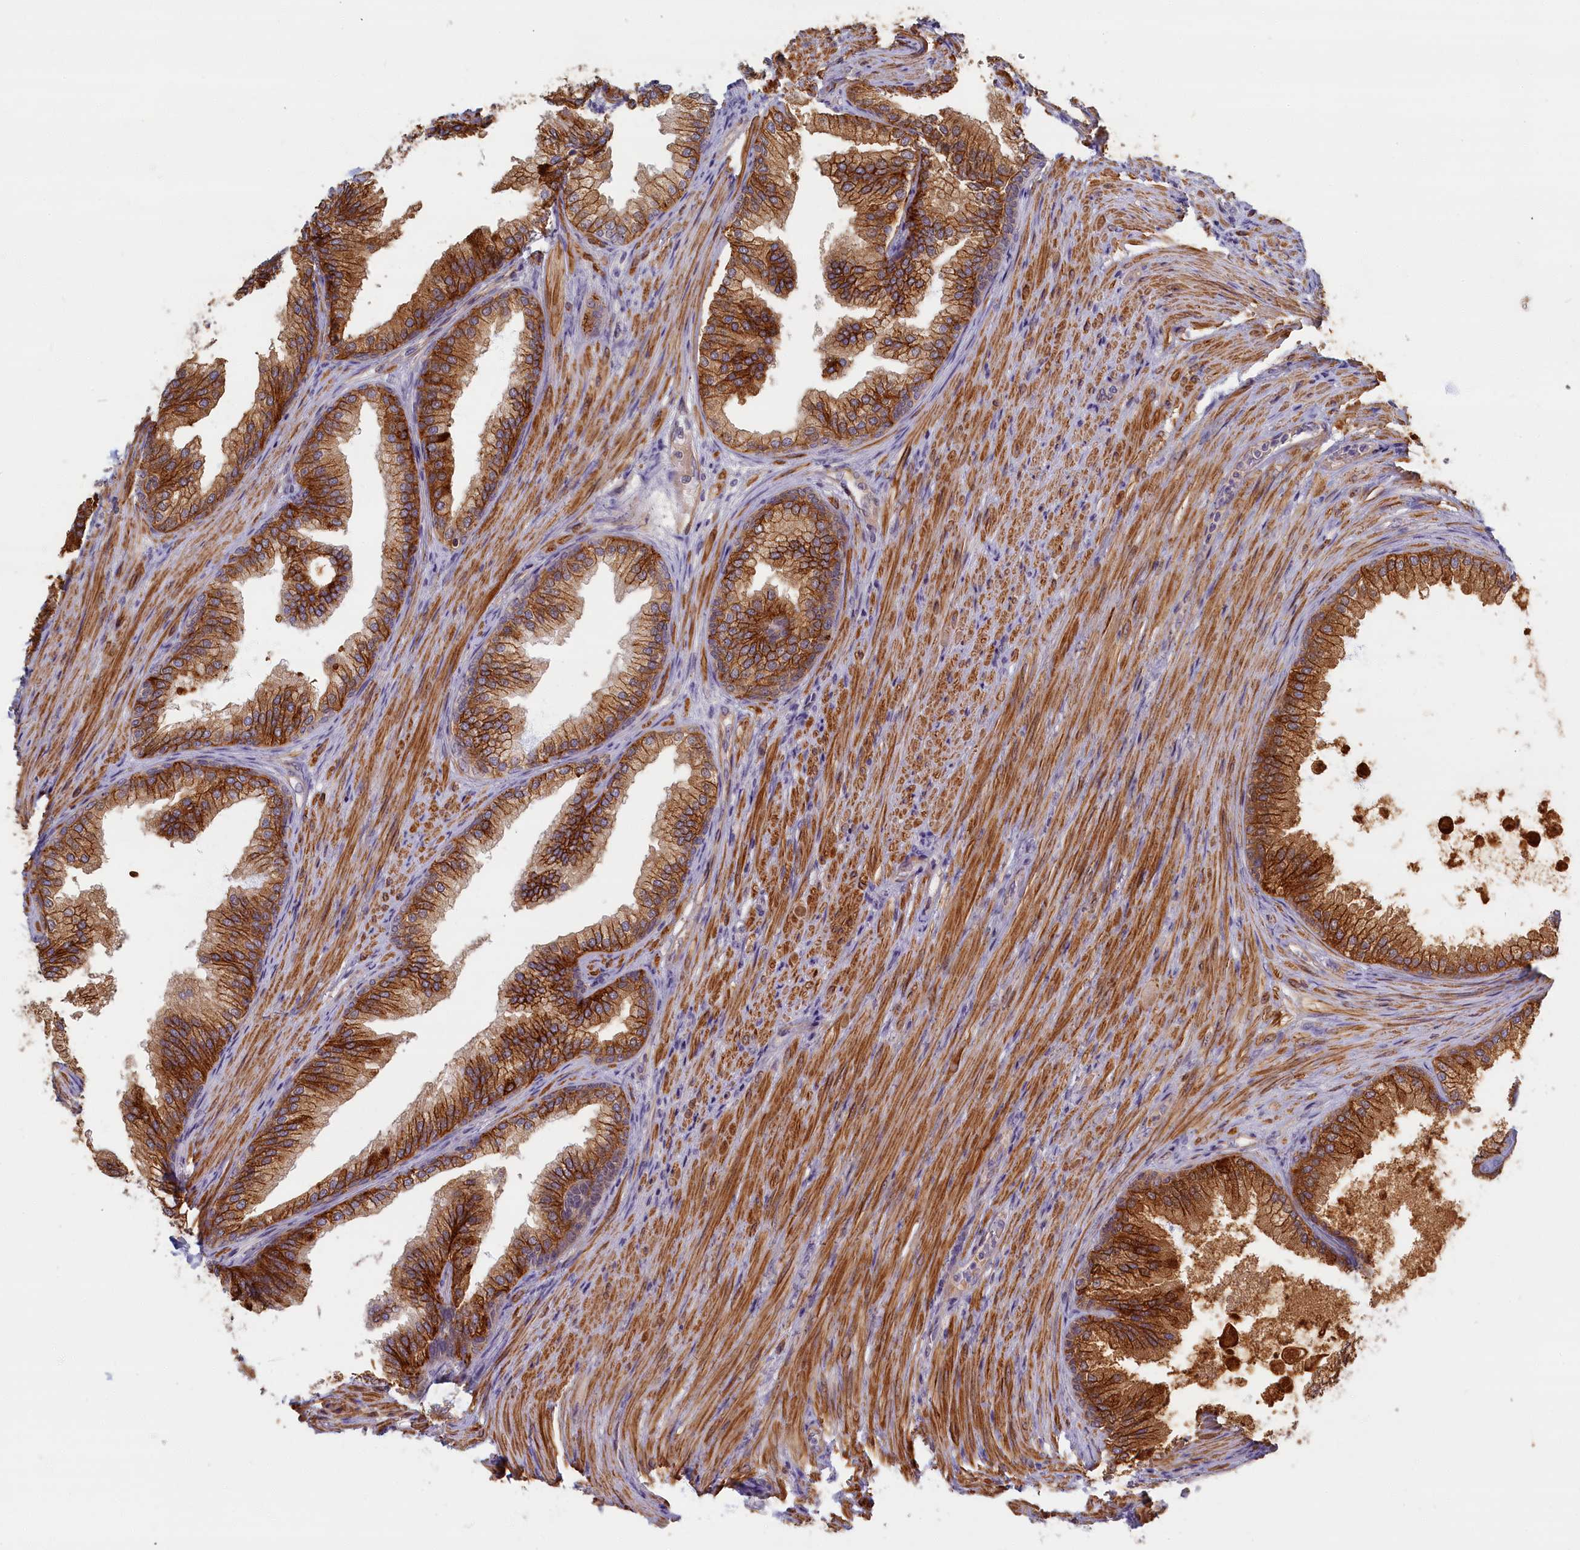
{"staining": {"intensity": "strong", "quantity": ">75%", "location": "cytoplasmic/membranous"}, "tissue": "prostate", "cell_type": "Glandular cells", "image_type": "normal", "snomed": [{"axis": "morphology", "description": "Normal tissue, NOS"}, {"axis": "topography", "description": "Prostate"}], "caption": "This is a micrograph of immunohistochemistry staining of unremarkable prostate, which shows strong positivity in the cytoplasmic/membranous of glandular cells.", "gene": "TRPM4", "patient": {"sex": "male", "age": 76}}